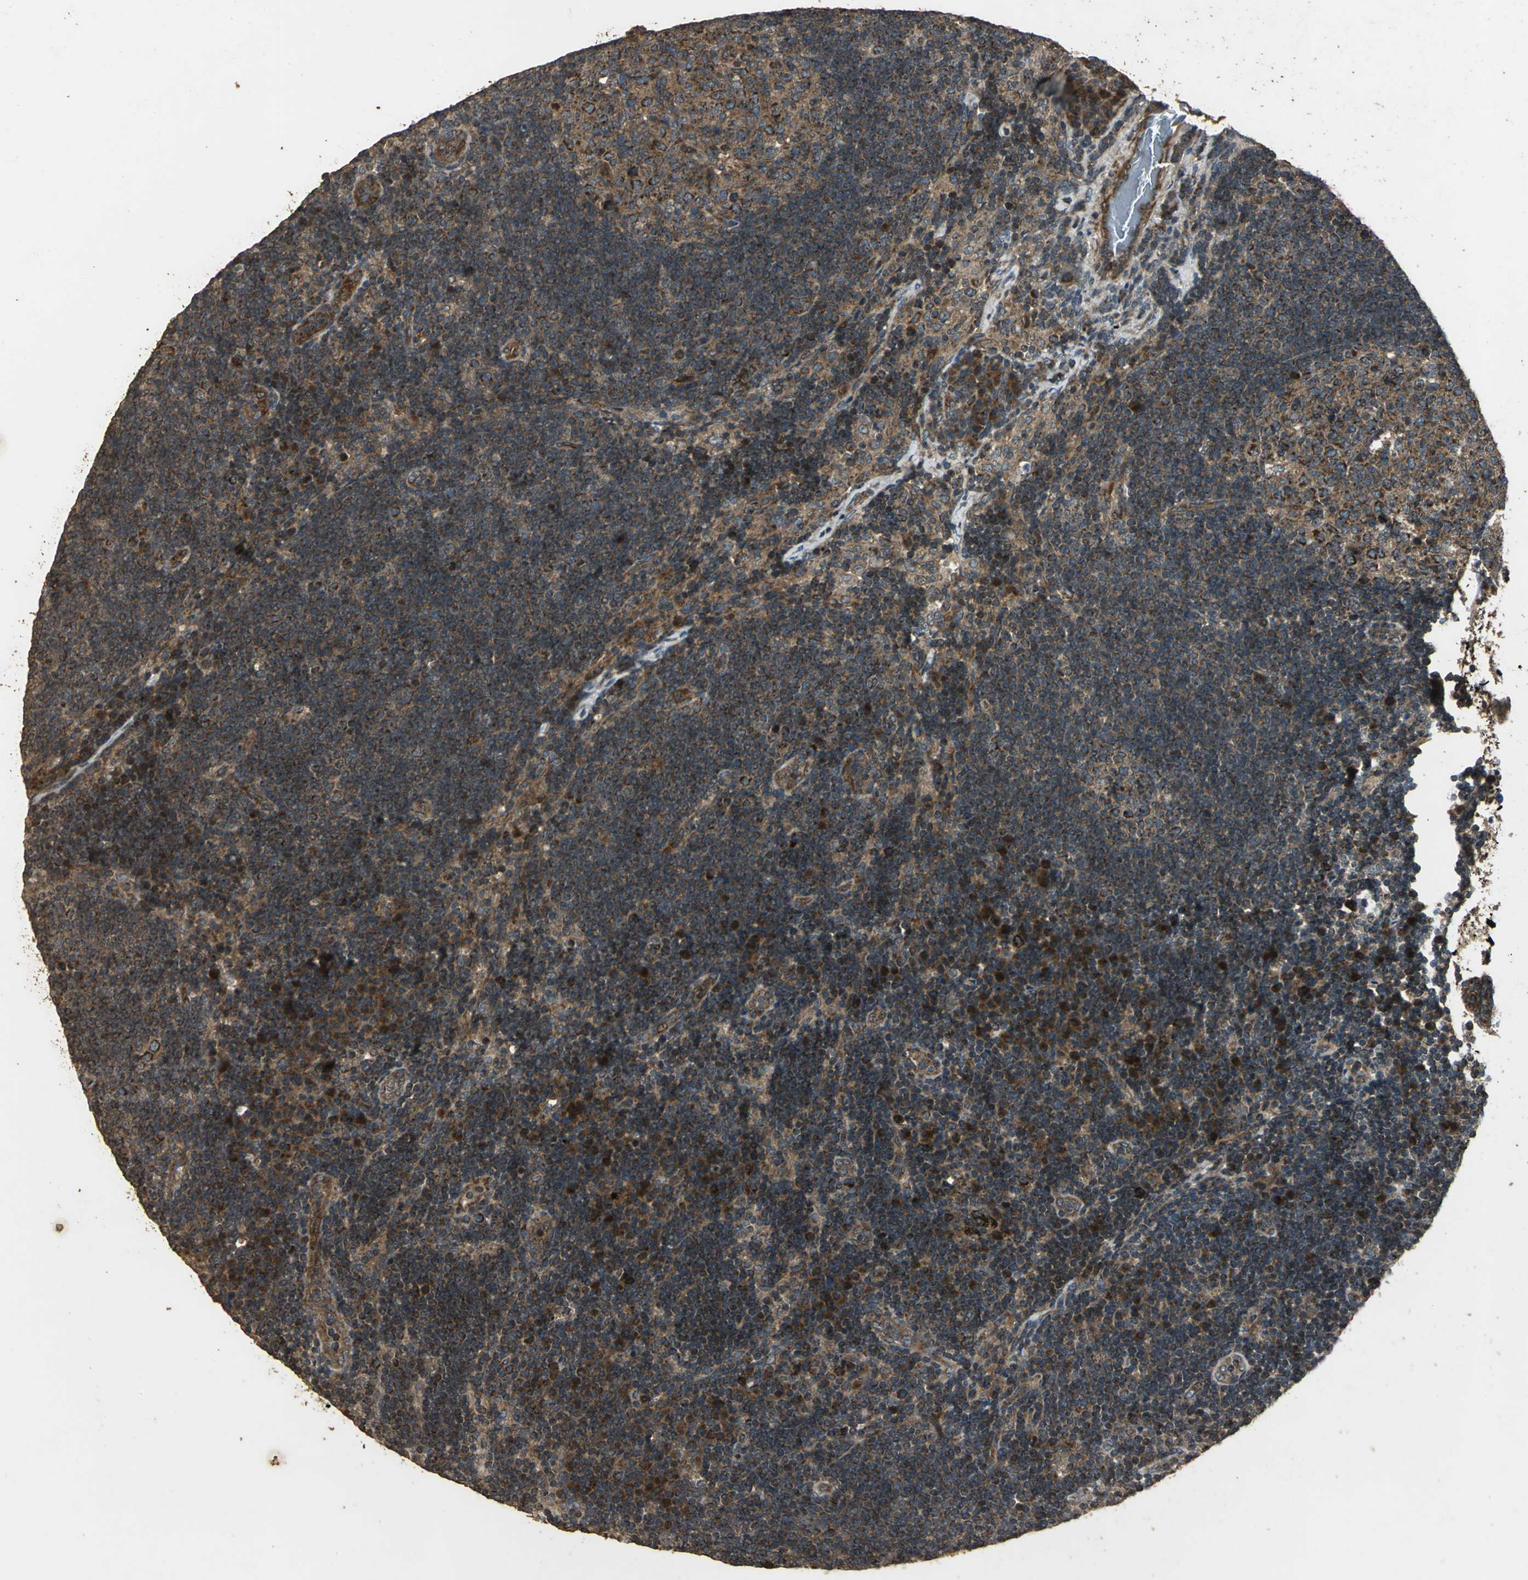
{"staining": {"intensity": "strong", "quantity": ">75%", "location": "cytoplasmic/membranous"}, "tissue": "lymph node", "cell_type": "Germinal center cells", "image_type": "normal", "snomed": [{"axis": "morphology", "description": "Normal tissue, NOS"}, {"axis": "morphology", "description": "Squamous cell carcinoma, metastatic, NOS"}, {"axis": "topography", "description": "Lymph node"}], "caption": "There is high levels of strong cytoplasmic/membranous positivity in germinal center cells of benign lymph node, as demonstrated by immunohistochemical staining (brown color).", "gene": "KANK1", "patient": {"sex": "female", "age": 53}}